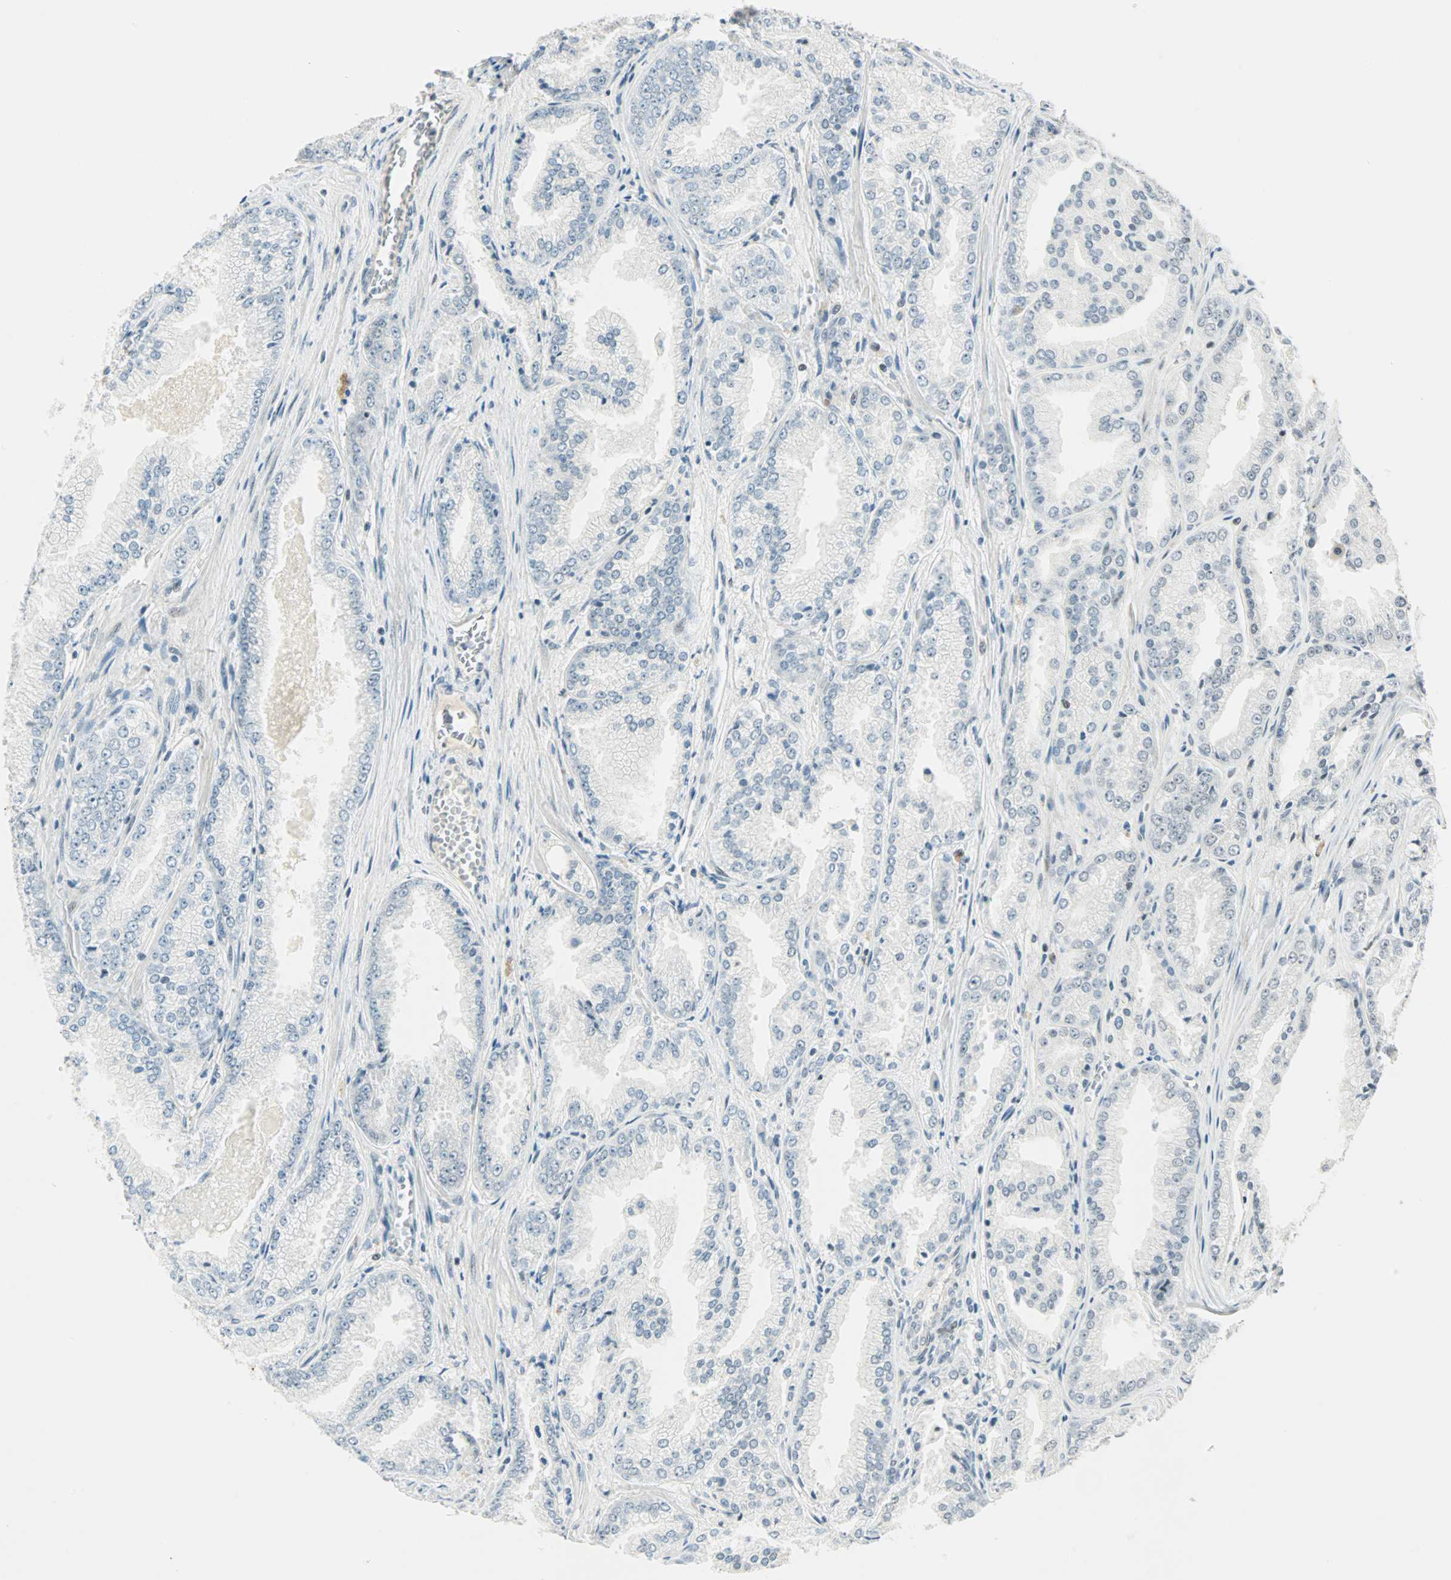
{"staining": {"intensity": "negative", "quantity": "none", "location": "none"}, "tissue": "prostate cancer", "cell_type": "Tumor cells", "image_type": "cancer", "snomed": [{"axis": "morphology", "description": "Adenocarcinoma, High grade"}, {"axis": "topography", "description": "Prostate"}], "caption": "An immunohistochemistry (IHC) image of prostate cancer is shown. There is no staining in tumor cells of prostate cancer.", "gene": "SIN3A", "patient": {"sex": "male", "age": 61}}